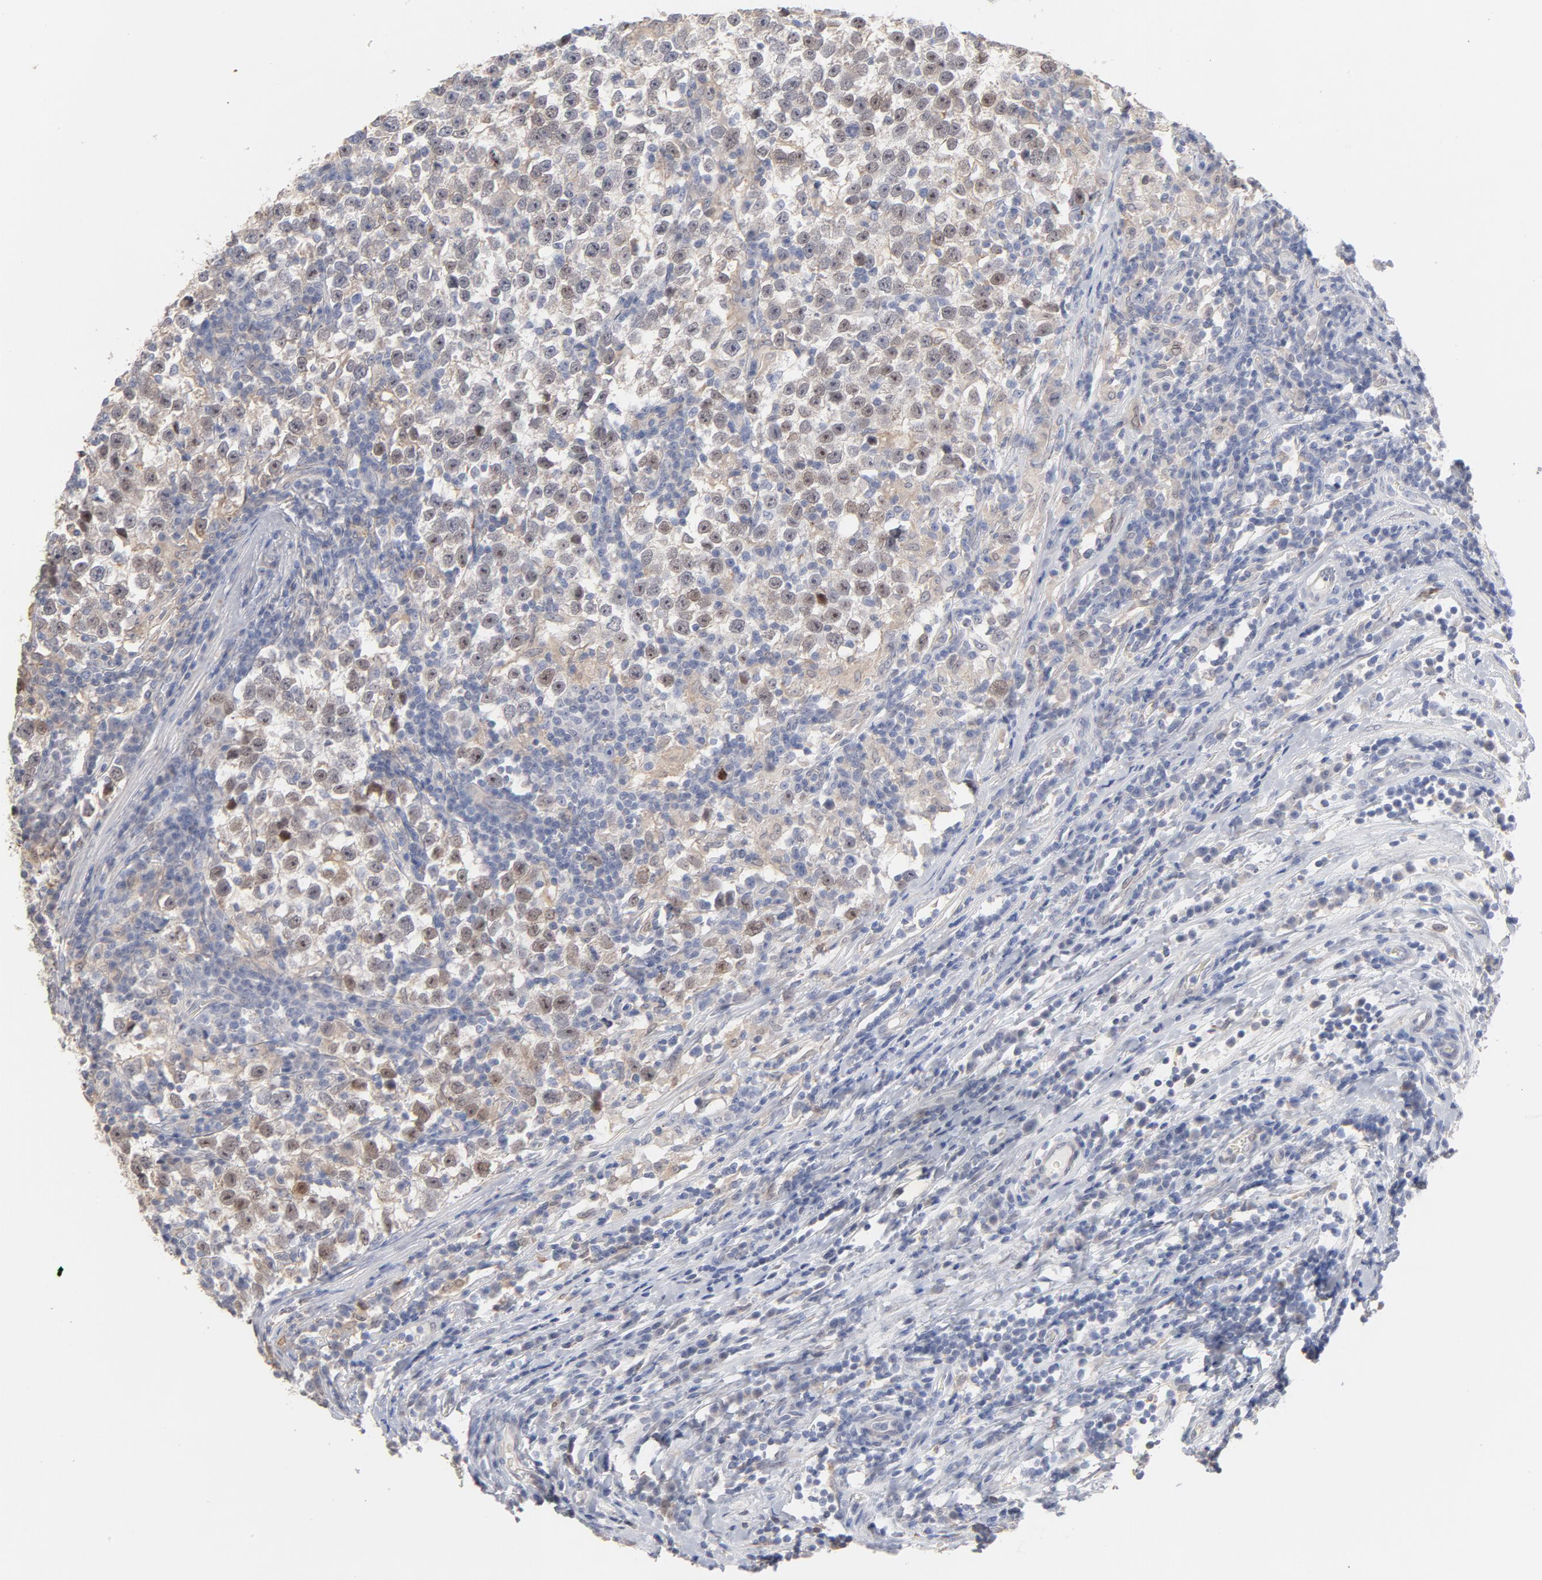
{"staining": {"intensity": "moderate", "quantity": "25%-75%", "location": "cytoplasmic/membranous,nuclear"}, "tissue": "testis cancer", "cell_type": "Tumor cells", "image_type": "cancer", "snomed": [{"axis": "morphology", "description": "Seminoma, NOS"}, {"axis": "topography", "description": "Testis"}], "caption": "IHC staining of testis cancer, which demonstrates medium levels of moderate cytoplasmic/membranous and nuclear expression in about 25%-75% of tumor cells indicating moderate cytoplasmic/membranous and nuclear protein staining. The staining was performed using DAB (3,3'-diaminobenzidine) (brown) for protein detection and nuclei were counterstained in hematoxylin (blue).", "gene": "PNMA1", "patient": {"sex": "male", "age": 43}}